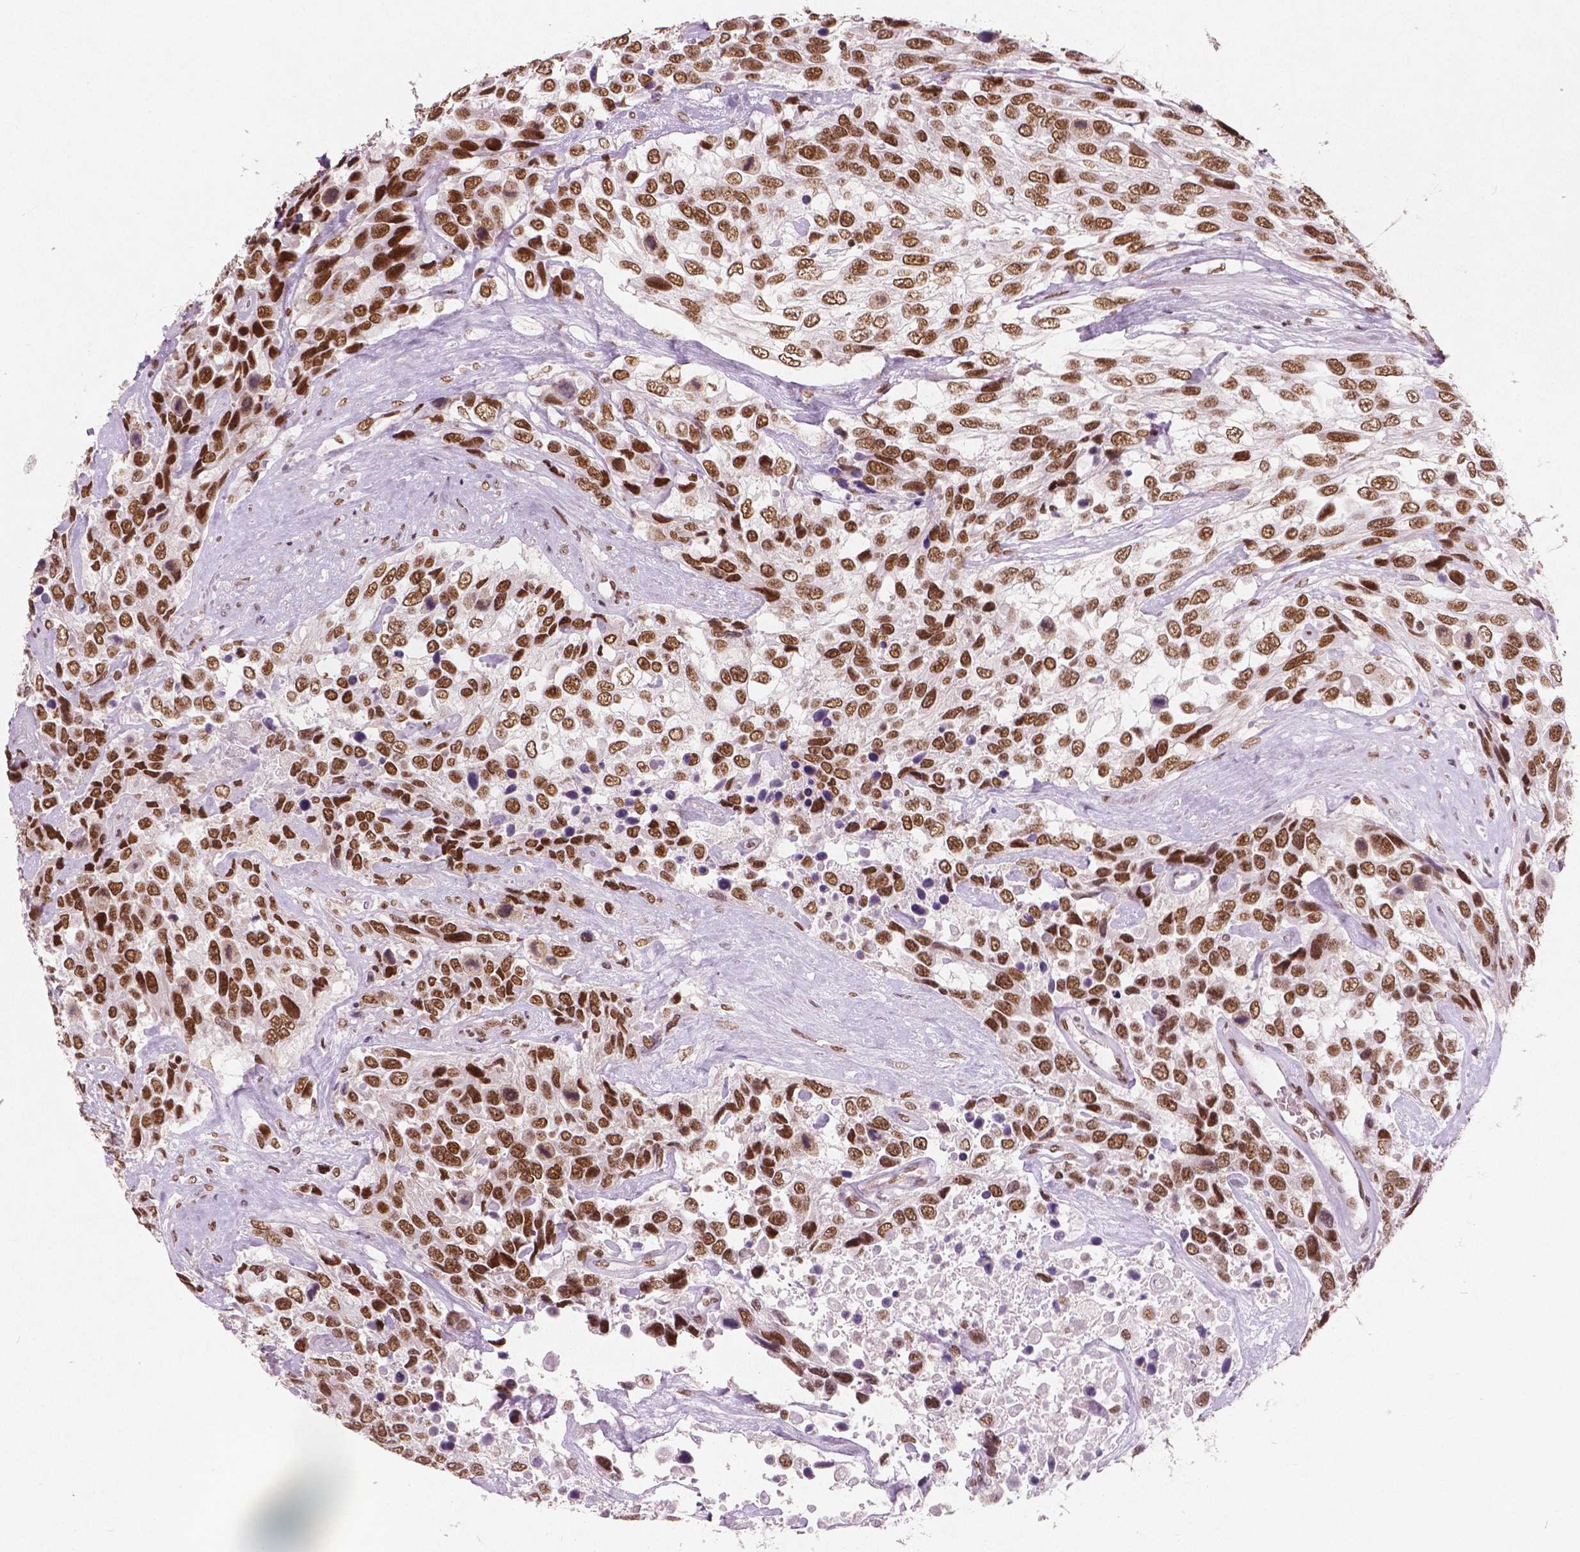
{"staining": {"intensity": "strong", "quantity": ">75%", "location": "nuclear"}, "tissue": "urothelial cancer", "cell_type": "Tumor cells", "image_type": "cancer", "snomed": [{"axis": "morphology", "description": "Urothelial carcinoma, High grade"}, {"axis": "topography", "description": "Urinary bladder"}], "caption": "This image reveals high-grade urothelial carcinoma stained with immunohistochemistry to label a protein in brown. The nuclear of tumor cells show strong positivity for the protein. Nuclei are counter-stained blue.", "gene": "BRD4", "patient": {"sex": "female", "age": 70}}